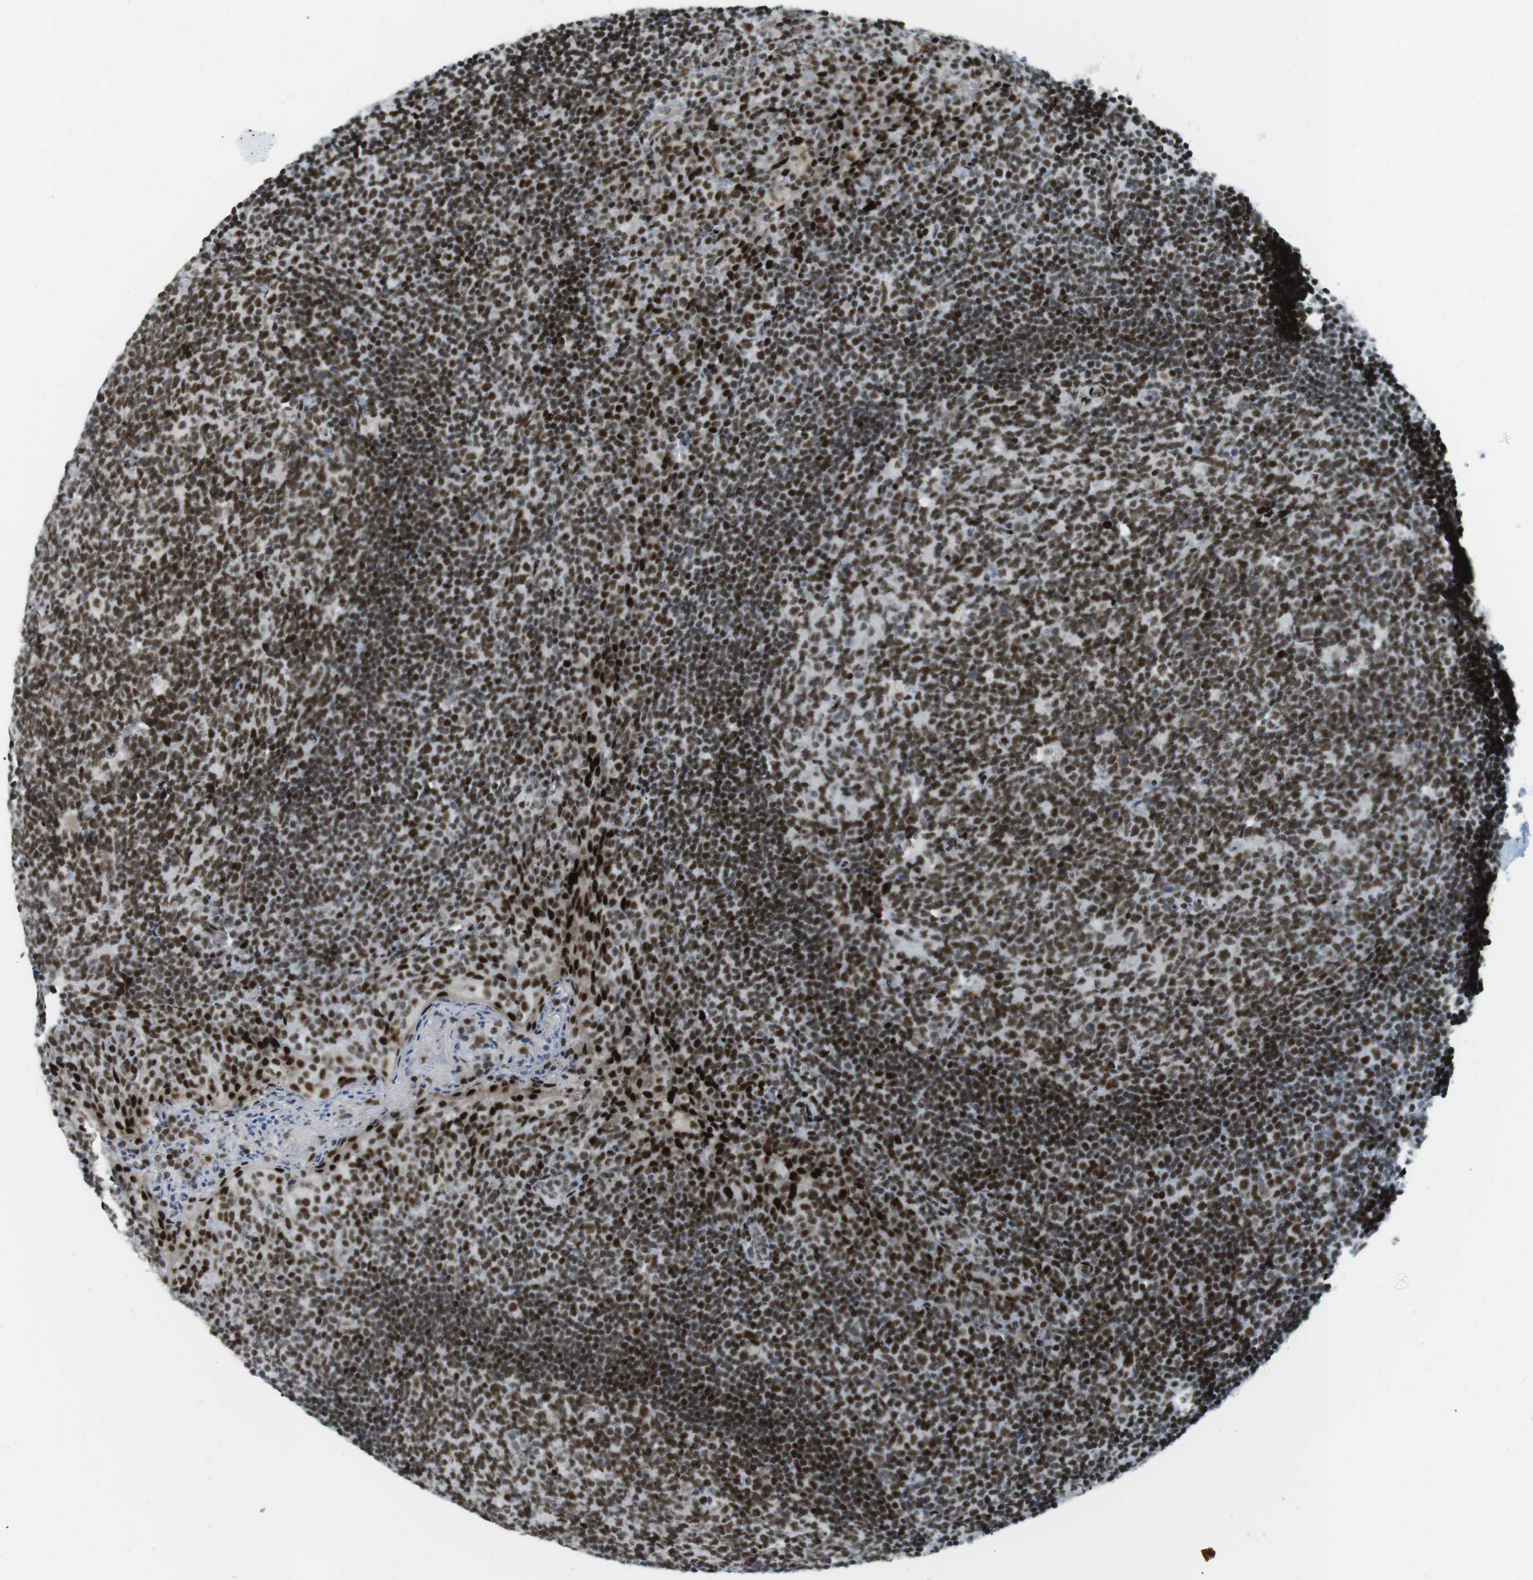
{"staining": {"intensity": "strong", "quantity": ">75%", "location": "nuclear"}, "tissue": "tonsil", "cell_type": "Germinal center cells", "image_type": "normal", "snomed": [{"axis": "morphology", "description": "Normal tissue, NOS"}, {"axis": "topography", "description": "Tonsil"}], "caption": "Strong nuclear protein staining is identified in approximately >75% of germinal center cells in tonsil. (Stains: DAB (3,3'-diaminobenzidine) in brown, nuclei in blue, Microscopy: brightfield microscopy at high magnification).", "gene": "ARID1A", "patient": {"sex": "male", "age": 17}}